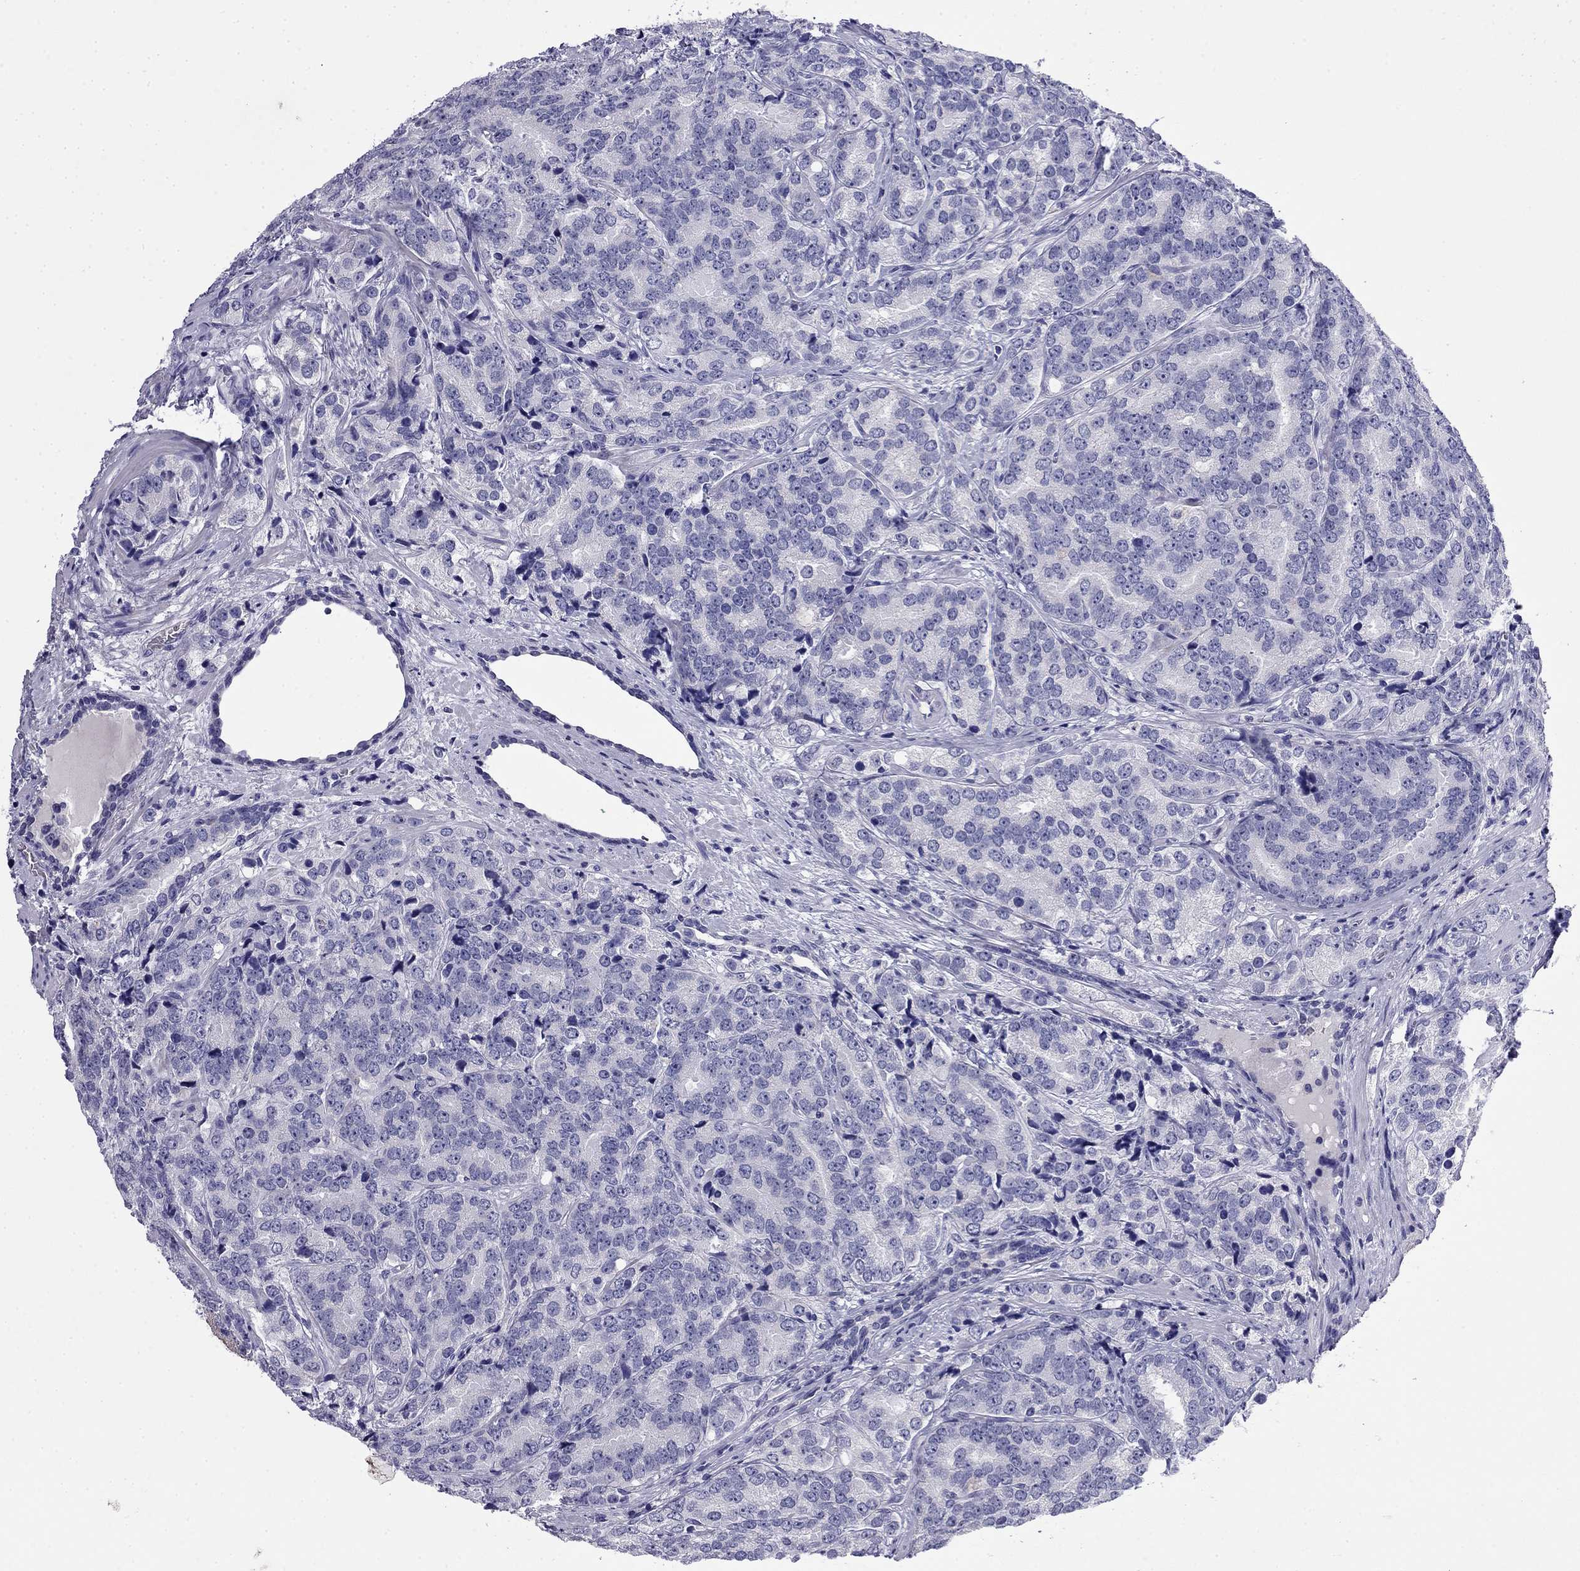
{"staining": {"intensity": "negative", "quantity": "none", "location": "none"}, "tissue": "prostate cancer", "cell_type": "Tumor cells", "image_type": "cancer", "snomed": [{"axis": "morphology", "description": "Adenocarcinoma, NOS"}, {"axis": "topography", "description": "Prostate"}], "caption": "The histopathology image exhibits no staining of tumor cells in adenocarcinoma (prostate).", "gene": "MYO15A", "patient": {"sex": "male", "age": 71}}